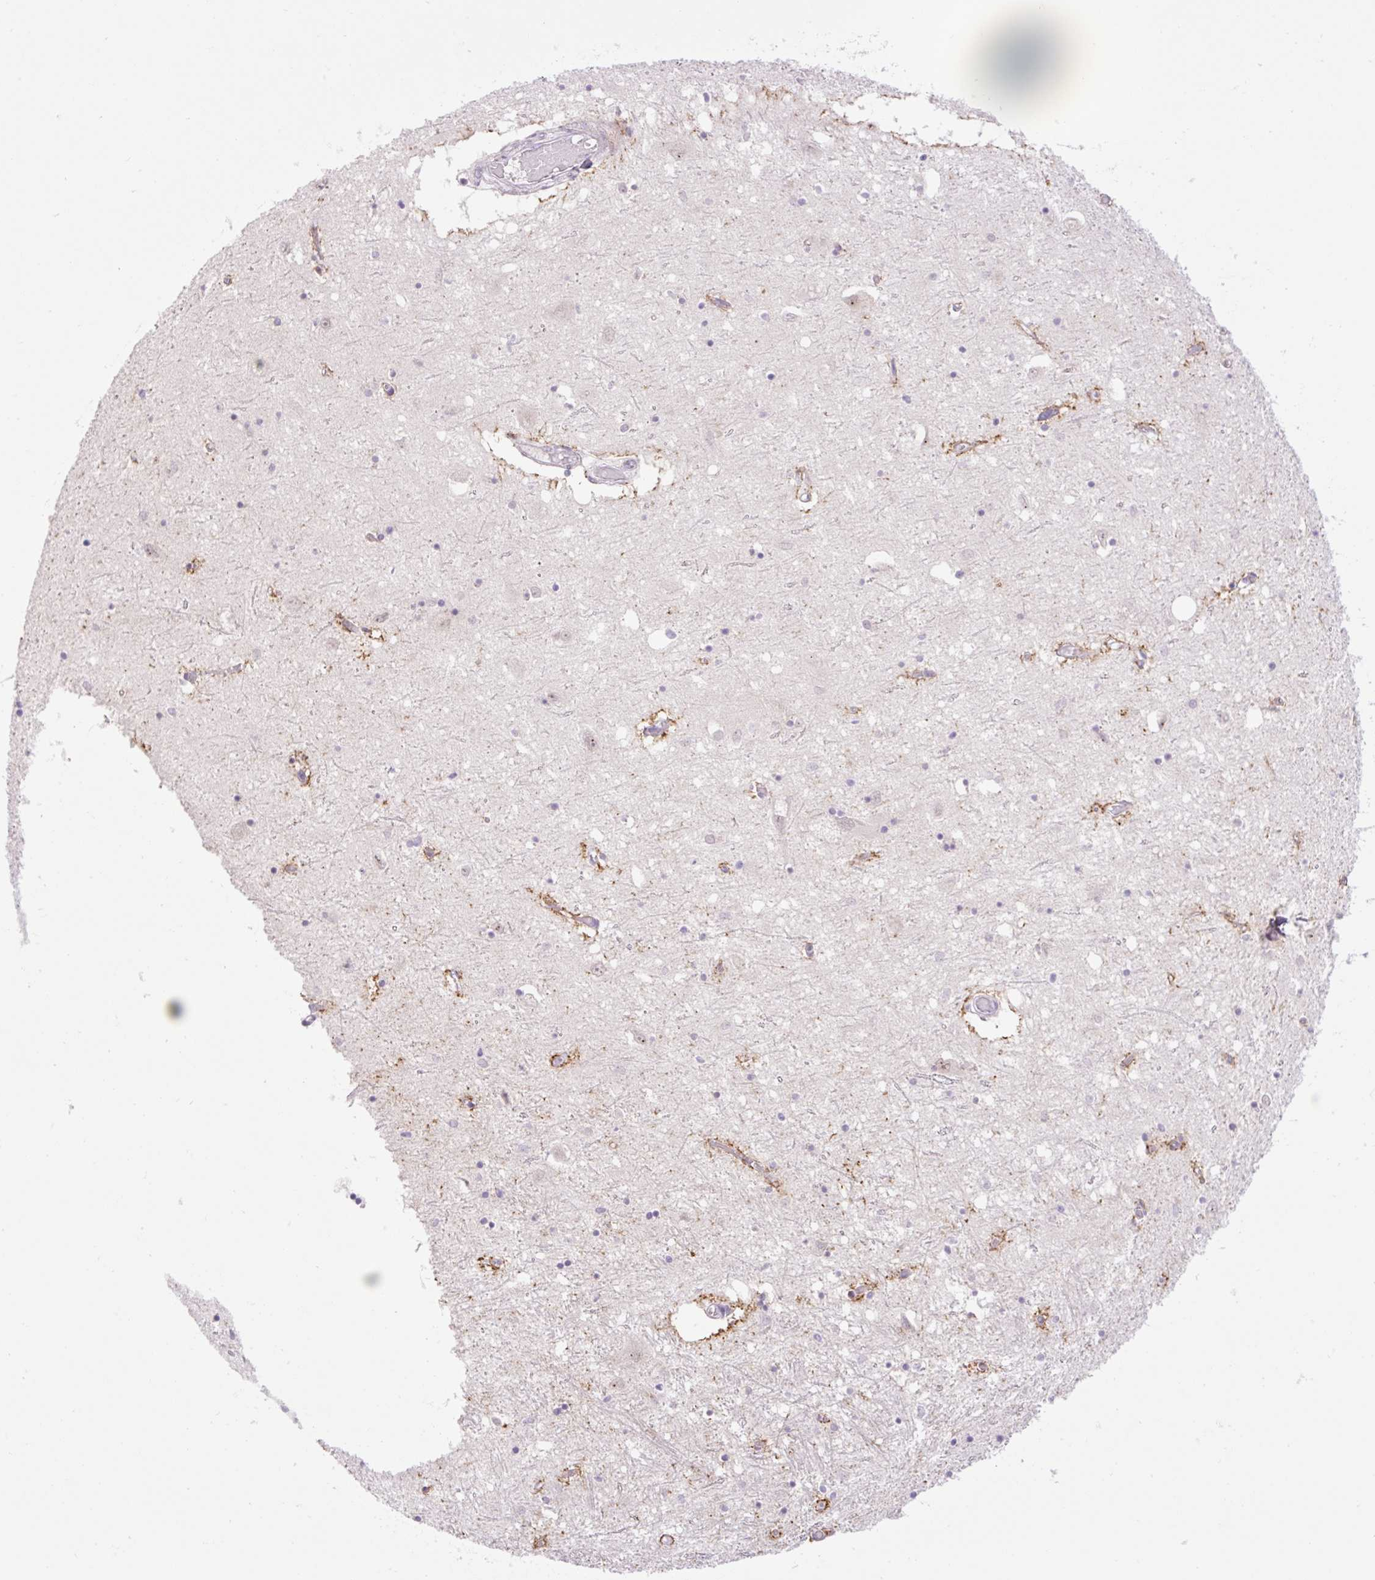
{"staining": {"intensity": "negative", "quantity": "none", "location": "none"}, "tissue": "caudate", "cell_type": "Glial cells", "image_type": "normal", "snomed": [{"axis": "morphology", "description": "Normal tissue, NOS"}, {"axis": "topography", "description": "Lateral ventricle wall"}], "caption": "Micrograph shows no protein staining in glial cells of unremarkable caudate. Nuclei are stained in blue.", "gene": "ICE1", "patient": {"sex": "male", "age": 70}}